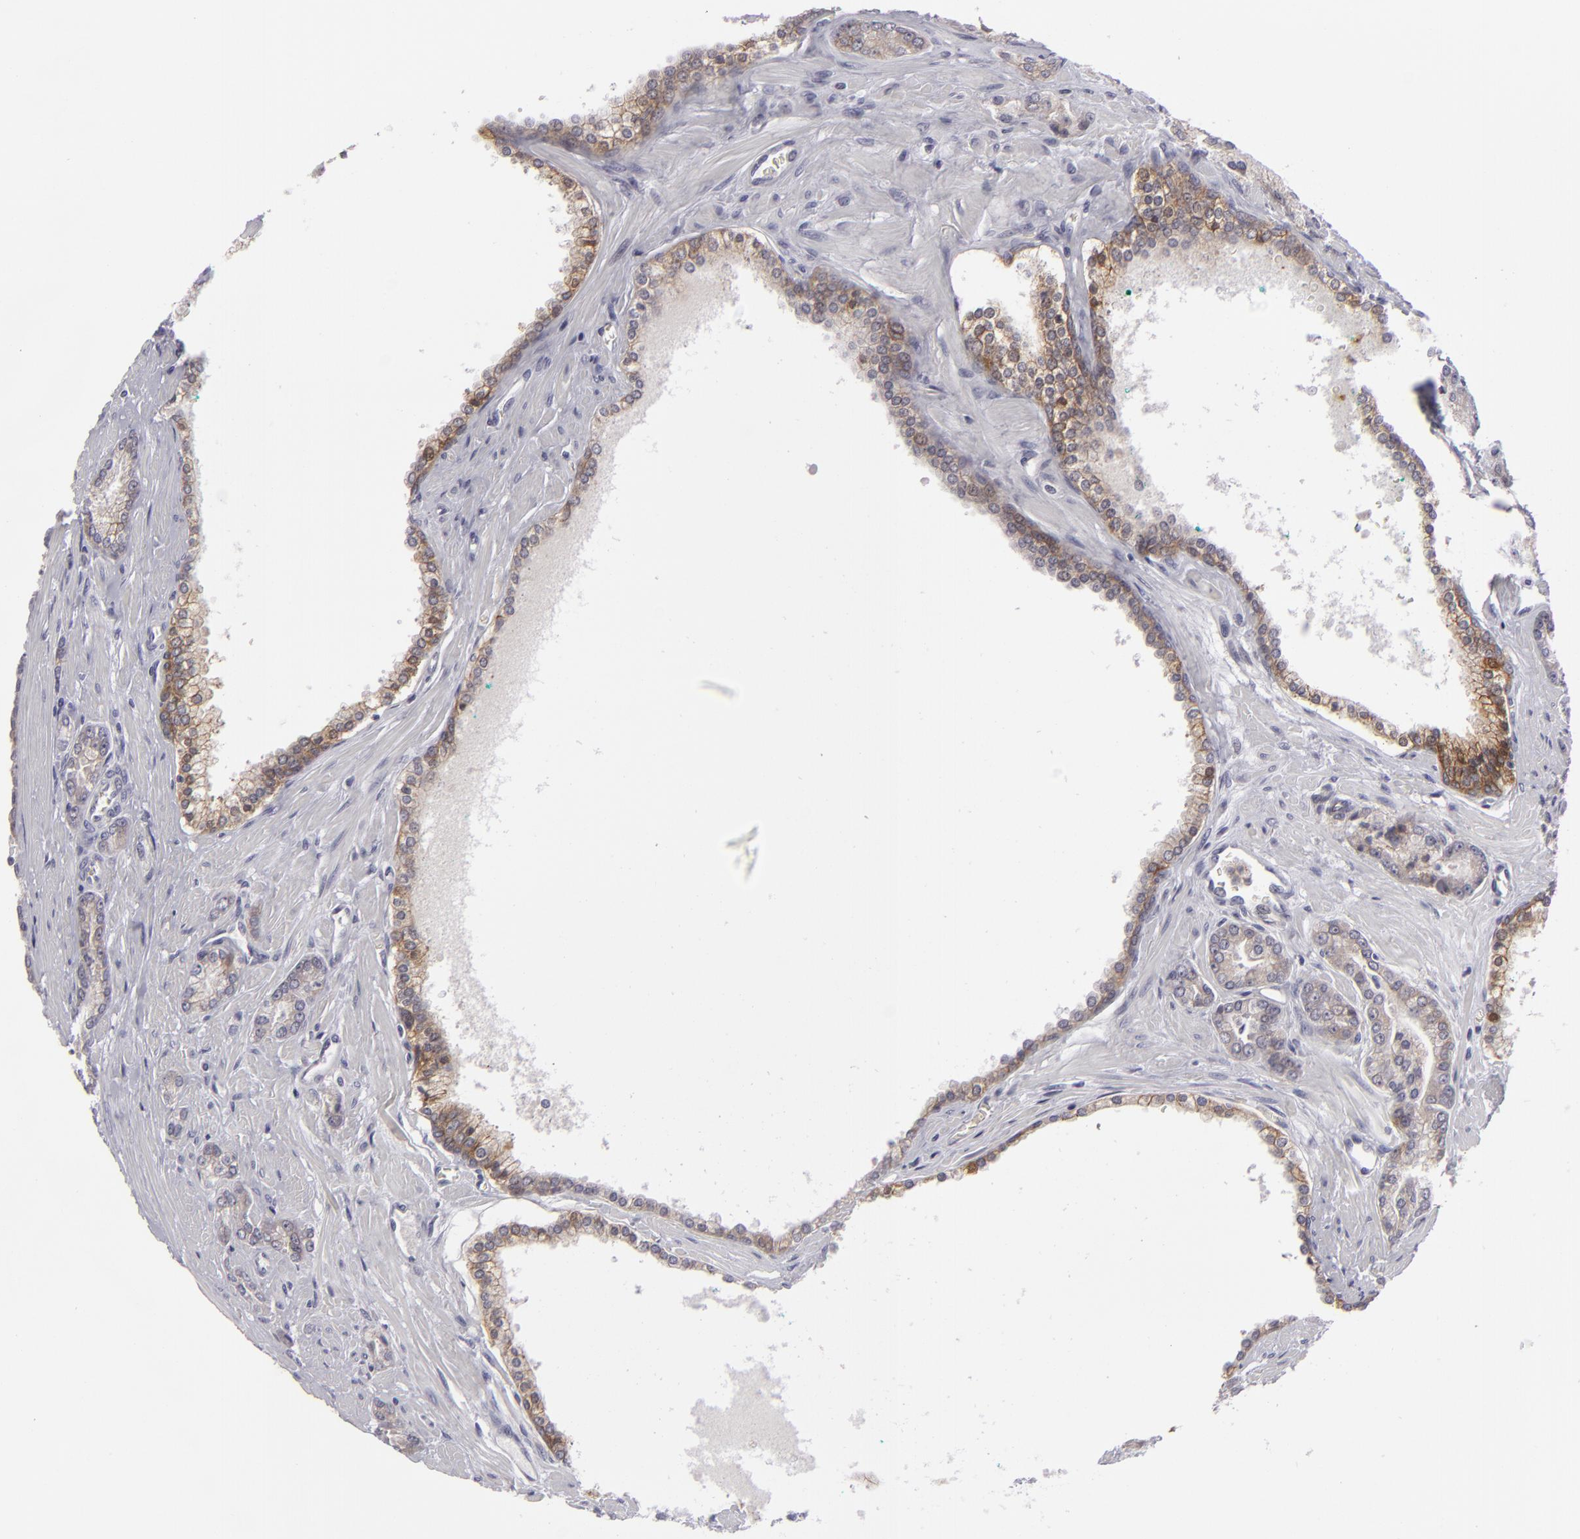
{"staining": {"intensity": "weak", "quantity": ">75%", "location": "cytoplasmic/membranous"}, "tissue": "prostate cancer", "cell_type": "Tumor cells", "image_type": "cancer", "snomed": [{"axis": "morphology", "description": "Adenocarcinoma, High grade"}, {"axis": "topography", "description": "Prostate"}], "caption": "IHC micrograph of neoplastic tissue: prostate cancer (adenocarcinoma (high-grade)) stained using IHC reveals low levels of weak protein expression localized specifically in the cytoplasmic/membranous of tumor cells, appearing as a cytoplasmic/membranous brown color.", "gene": "JUP", "patient": {"sex": "male", "age": 71}}